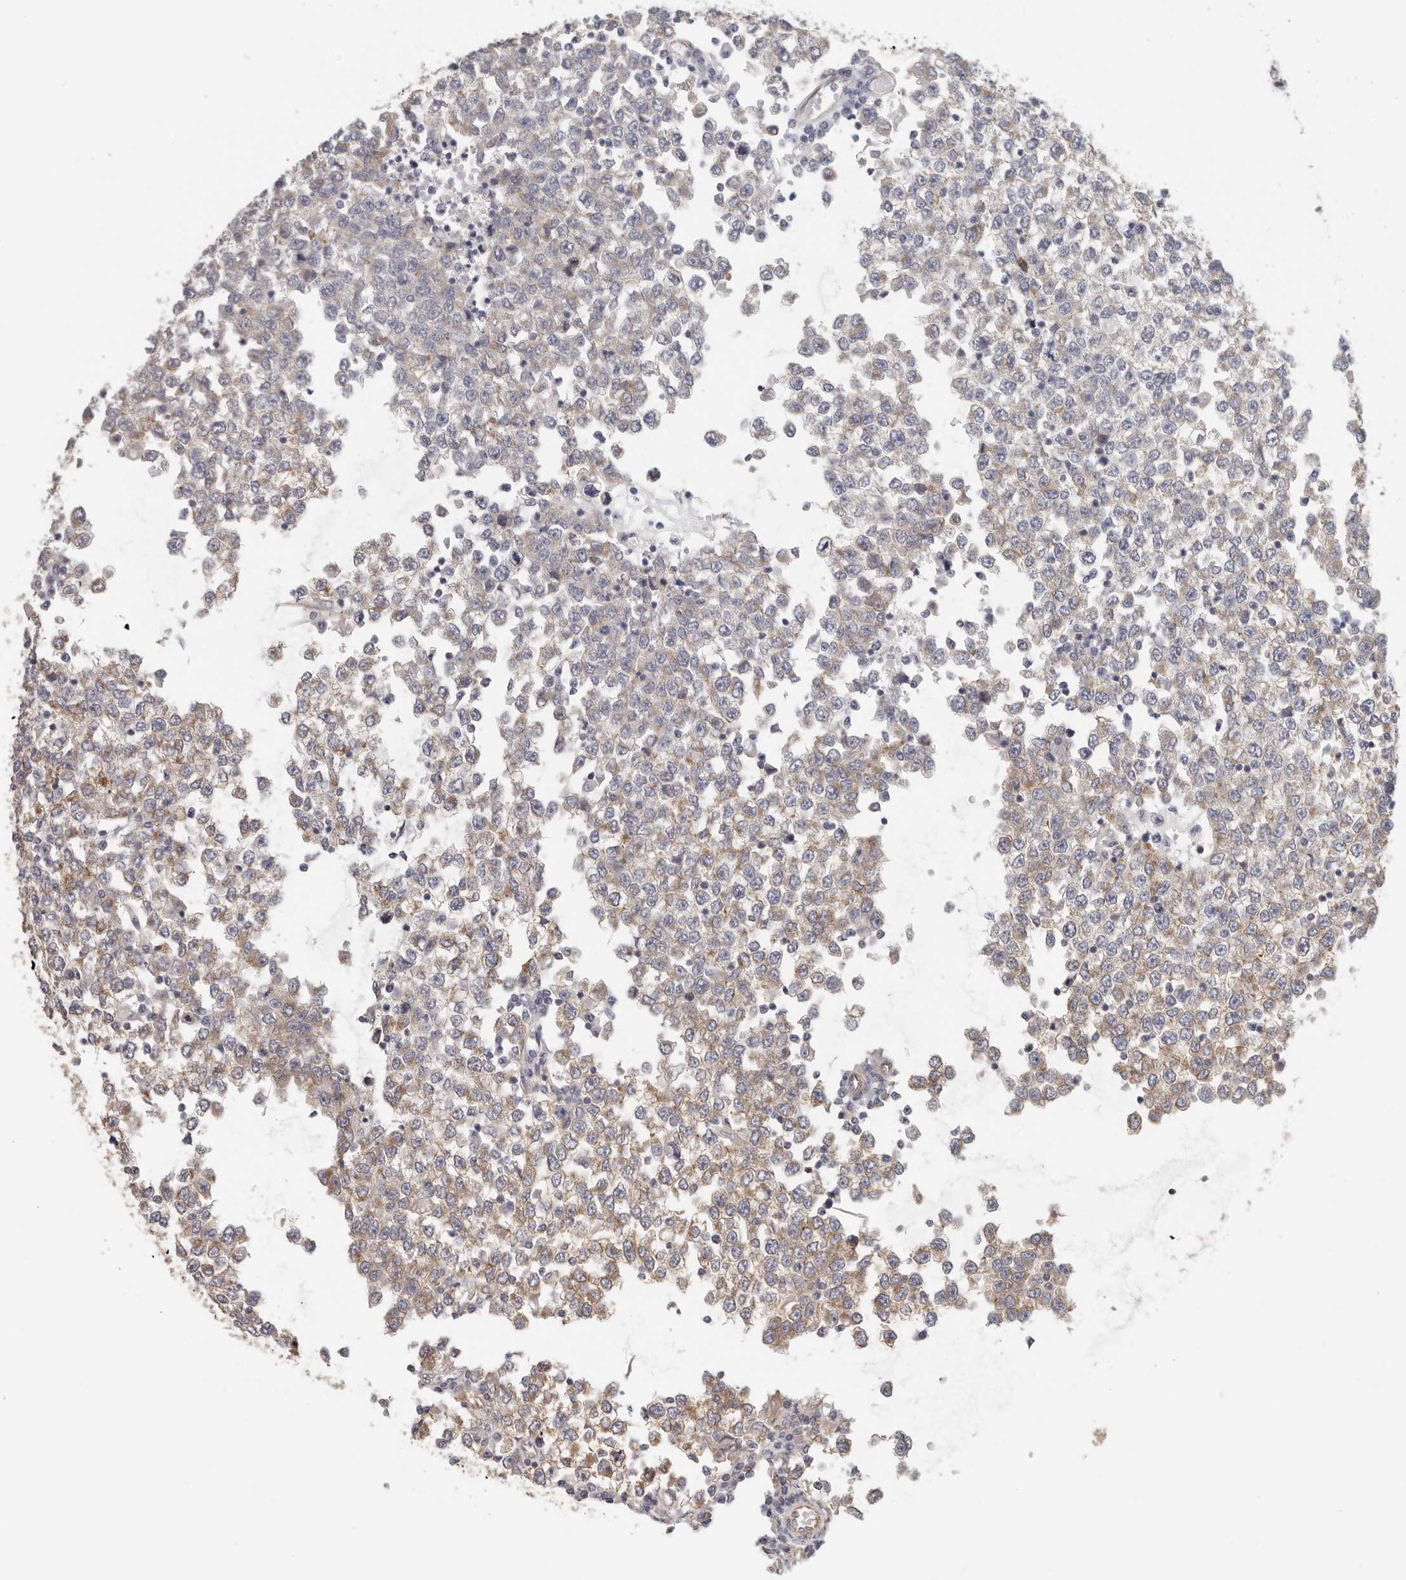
{"staining": {"intensity": "weak", "quantity": ">75%", "location": "cytoplasmic/membranous"}, "tissue": "testis cancer", "cell_type": "Tumor cells", "image_type": "cancer", "snomed": [{"axis": "morphology", "description": "Seminoma, NOS"}, {"axis": "topography", "description": "Testis"}], "caption": "Protein staining of testis seminoma tissue reveals weak cytoplasmic/membranous staining in approximately >75% of tumor cells.", "gene": "AFDN", "patient": {"sex": "male", "age": 65}}